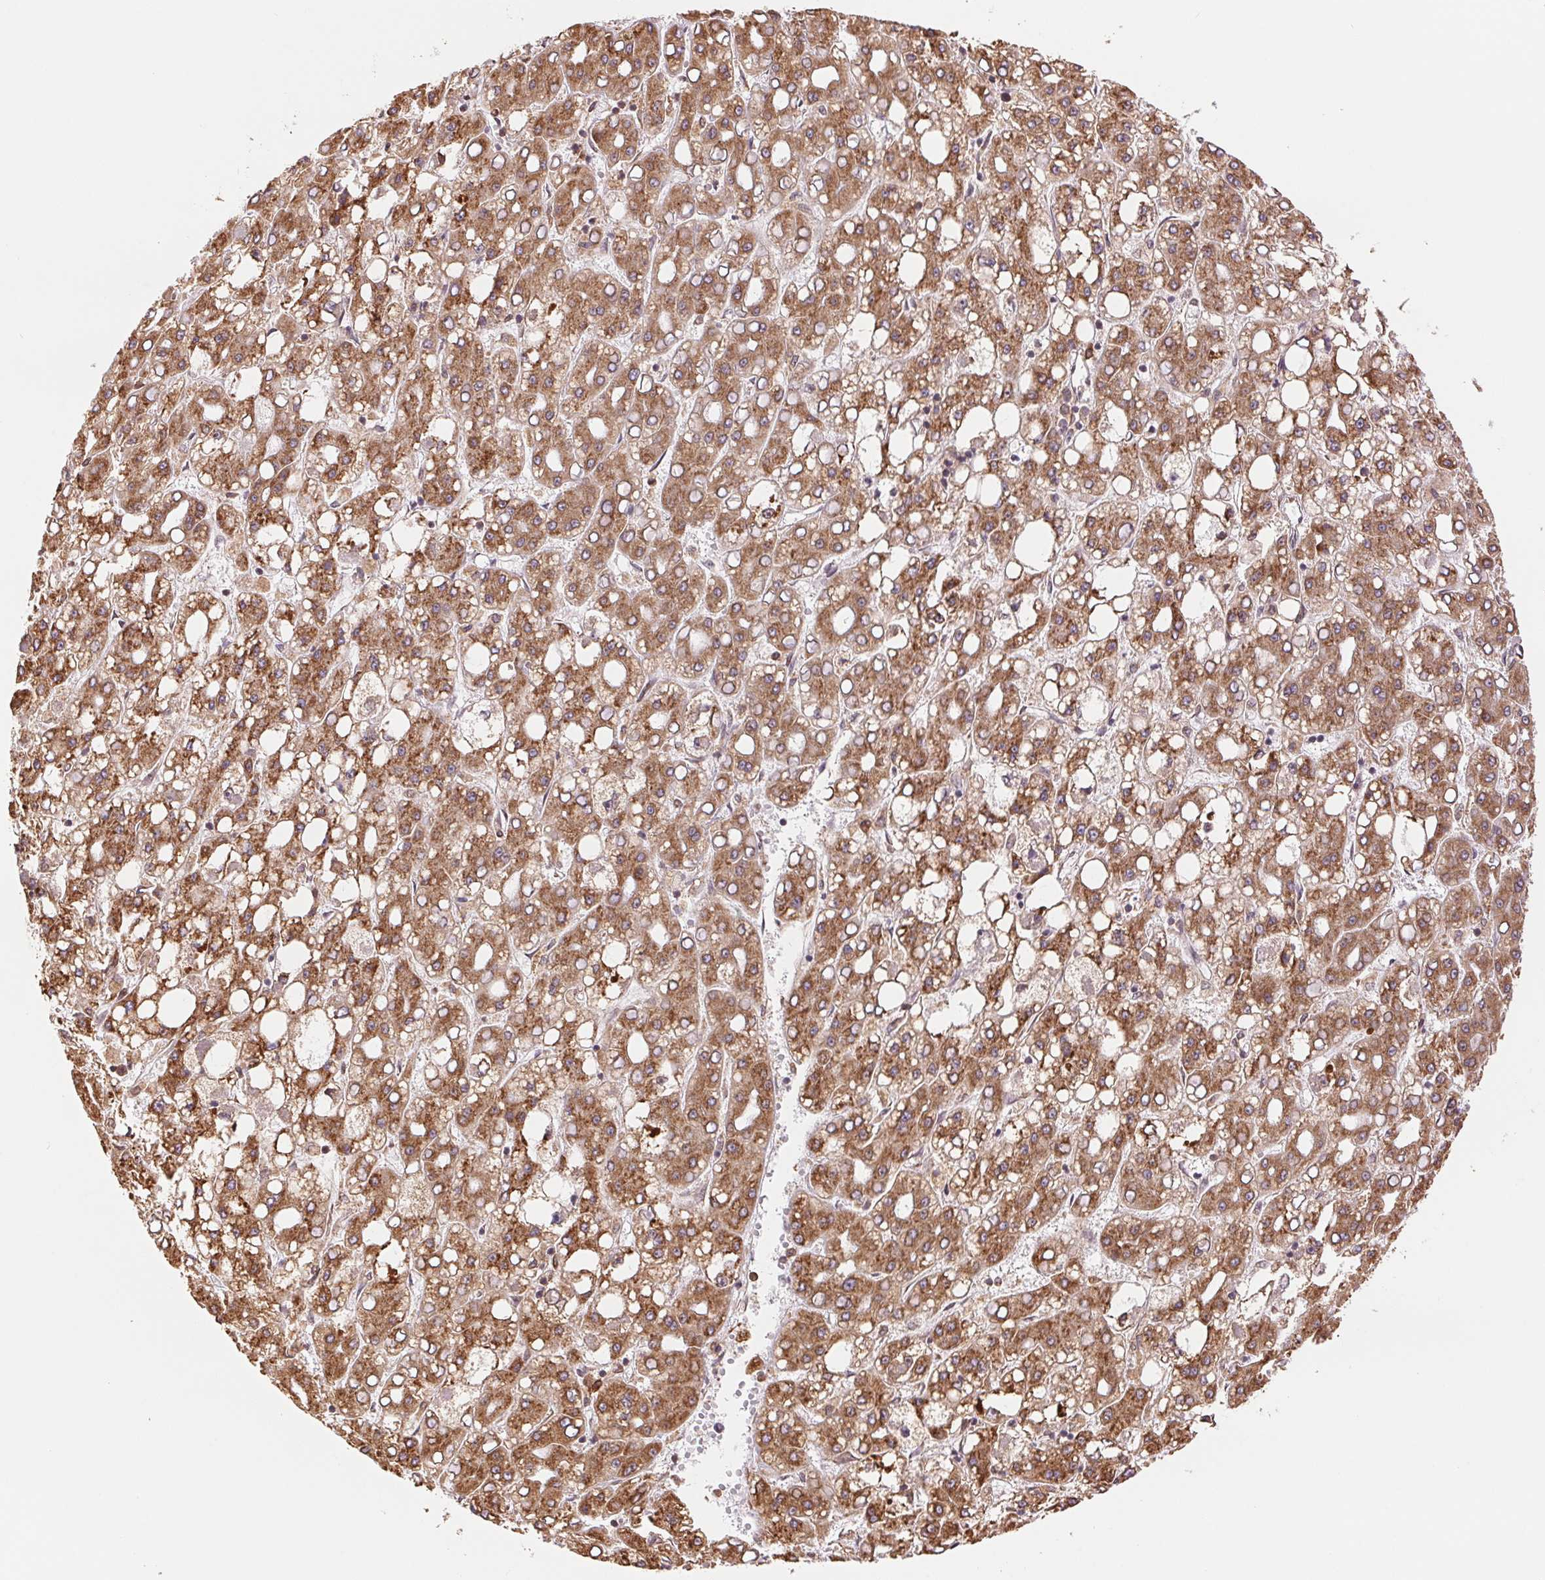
{"staining": {"intensity": "moderate", "quantity": ">75%", "location": "cytoplasmic/membranous"}, "tissue": "liver cancer", "cell_type": "Tumor cells", "image_type": "cancer", "snomed": [{"axis": "morphology", "description": "Carcinoma, Hepatocellular, NOS"}, {"axis": "topography", "description": "Liver"}], "caption": "Immunohistochemical staining of liver cancer exhibits medium levels of moderate cytoplasmic/membranous positivity in approximately >75% of tumor cells. (DAB (3,3'-diaminobenzidine) IHC with brightfield microscopy, high magnification).", "gene": "RPN1", "patient": {"sex": "male", "age": 65}}